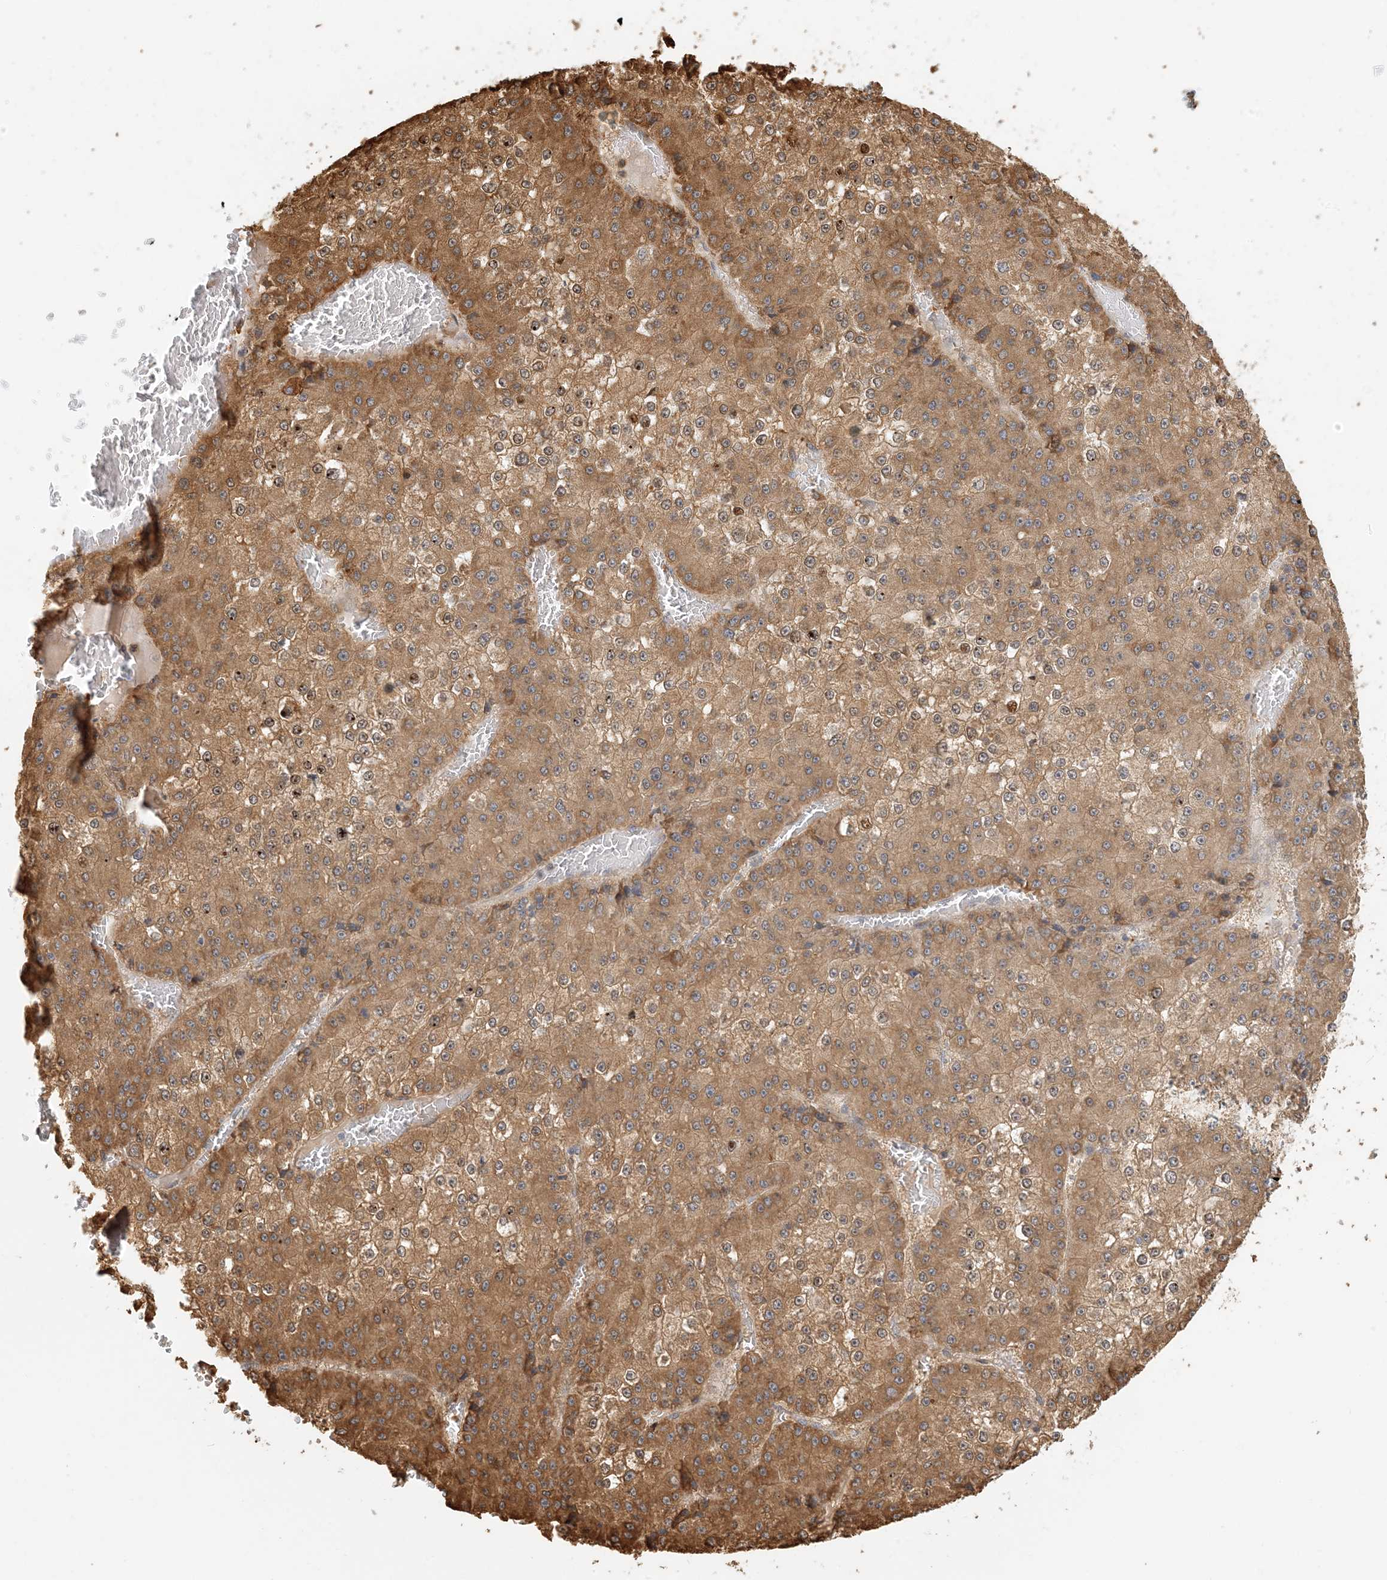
{"staining": {"intensity": "moderate", "quantity": ">75%", "location": "cytoplasmic/membranous"}, "tissue": "liver cancer", "cell_type": "Tumor cells", "image_type": "cancer", "snomed": [{"axis": "morphology", "description": "Carcinoma, Hepatocellular, NOS"}, {"axis": "topography", "description": "Liver"}], "caption": "A medium amount of moderate cytoplasmic/membranous expression is appreciated in approximately >75% of tumor cells in liver hepatocellular carcinoma tissue.", "gene": "HNMT", "patient": {"sex": "female", "age": 73}}